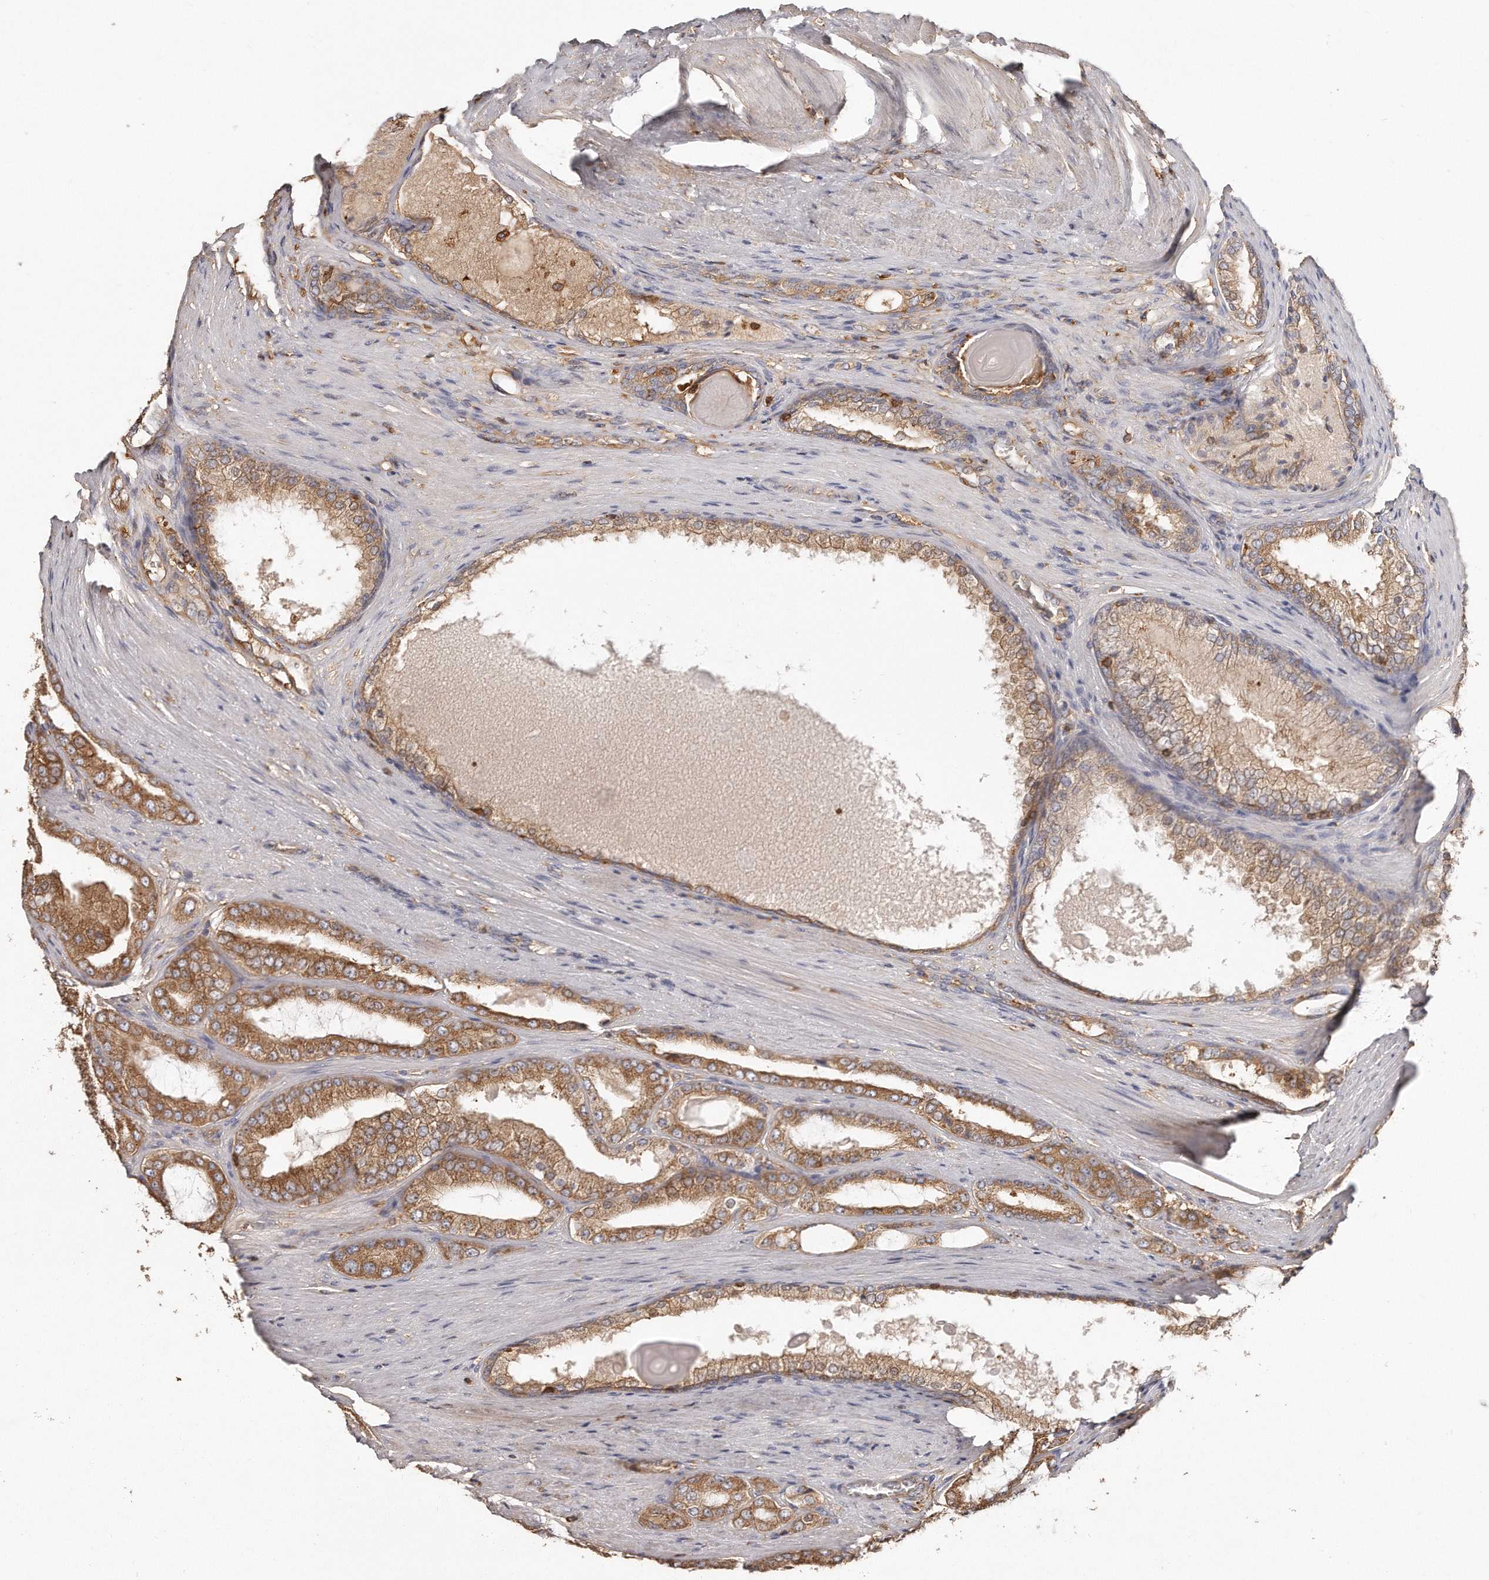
{"staining": {"intensity": "moderate", "quantity": ">75%", "location": "cytoplasmic/membranous"}, "tissue": "prostate cancer", "cell_type": "Tumor cells", "image_type": "cancer", "snomed": [{"axis": "morphology", "description": "Adenocarcinoma, High grade"}, {"axis": "topography", "description": "Prostate"}], "caption": "This image shows immunohistochemistry staining of prostate cancer (high-grade adenocarcinoma), with medium moderate cytoplasmic/membranous staining in approximately >75% of tumor cells.", "gene": "CAP1", "patient": {"sex": "male", "age": 60}}